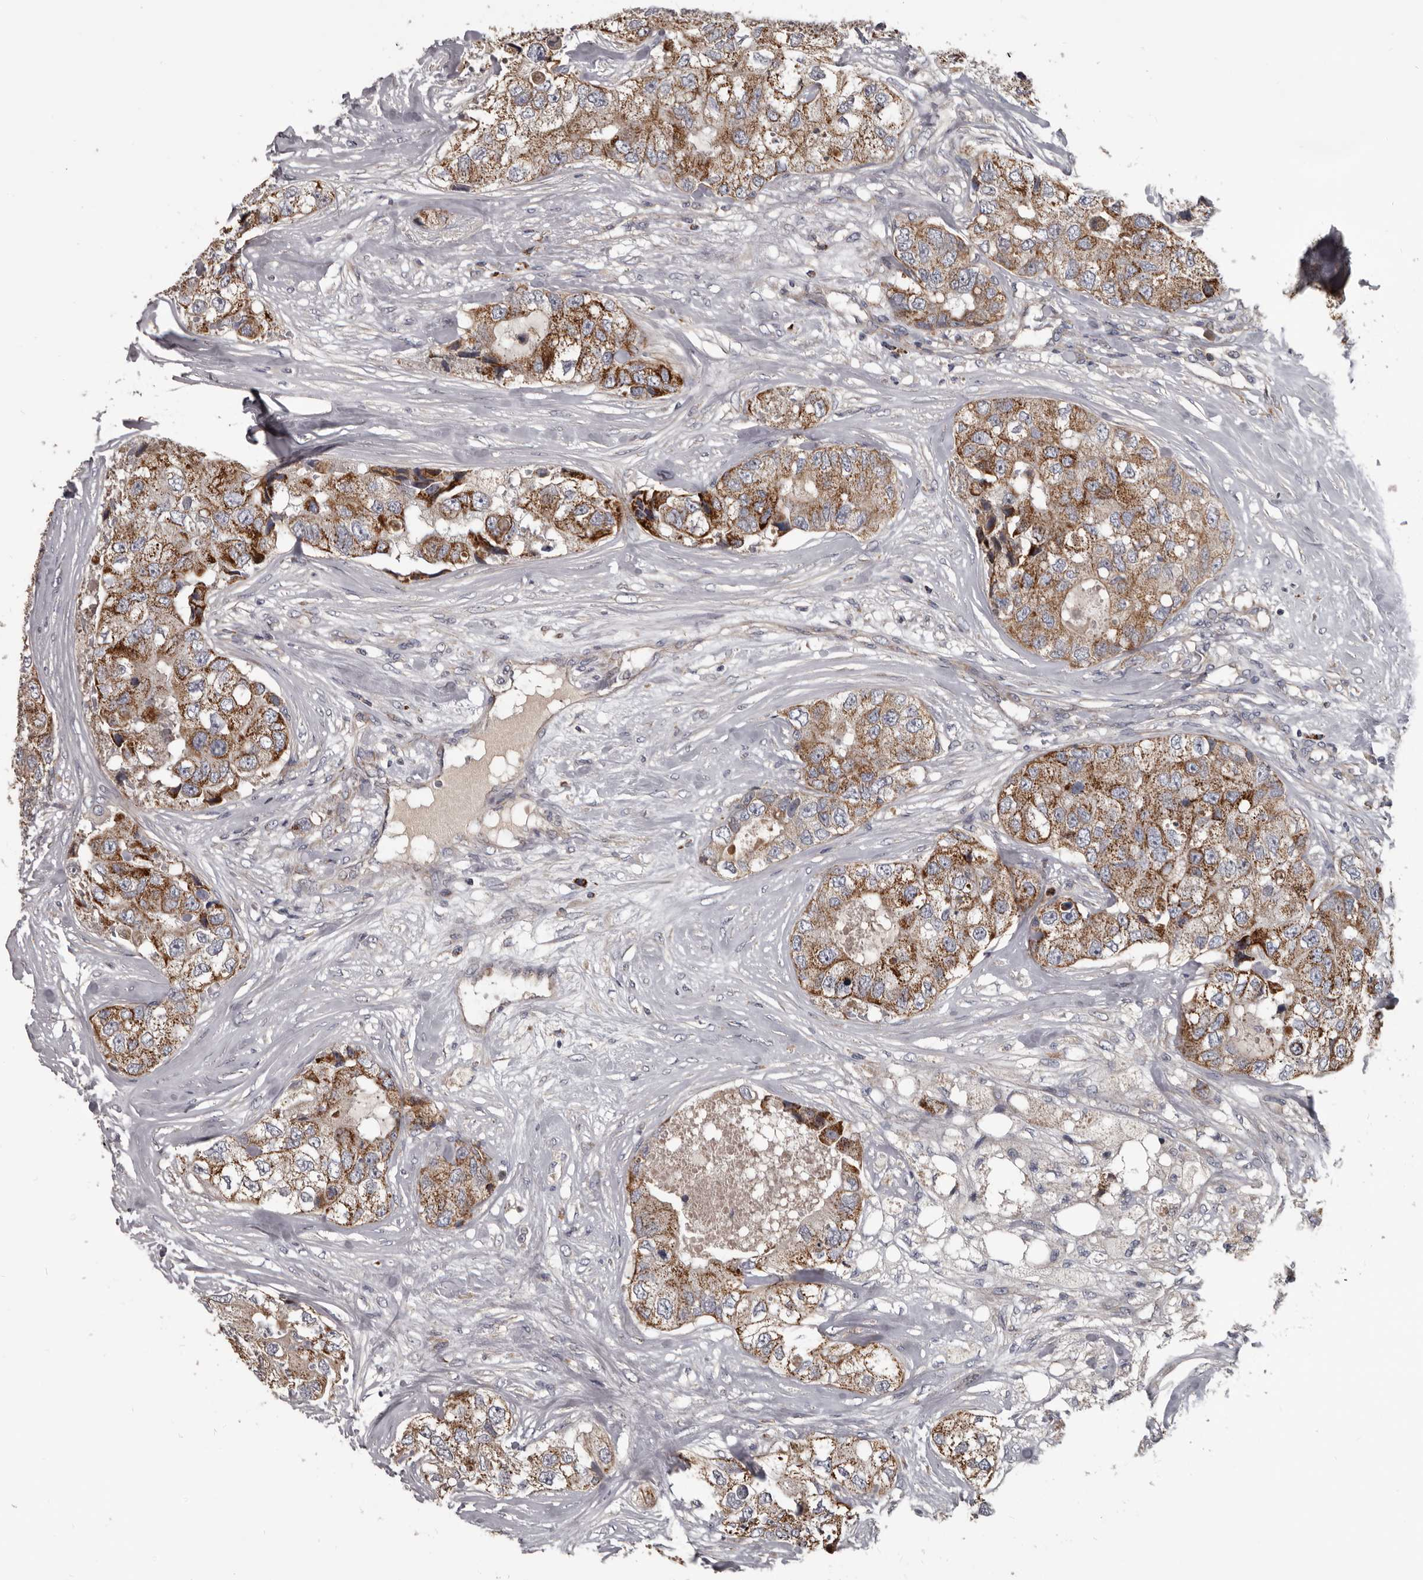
{"staining": {"intensity": "moderate", "quantity": ">75%", "location": "cytoplasmic/membranous"}, "tissue": "breast cancer", "cell_type": "Tumor cells", "image_type": "cancer", "snomed": [{"axis": "morphology", "description": "Duct carcinoma"}, {"axis": "topography", "description": "Breast"}], "caption": "Breast cancer stained with a brown dye shows moderate cytoplasmic/membranous positive positivity in approximately >75% of tumor cells.", "gene": "ALDH5A1", "patient": {"sex": "female", "age": 62}}